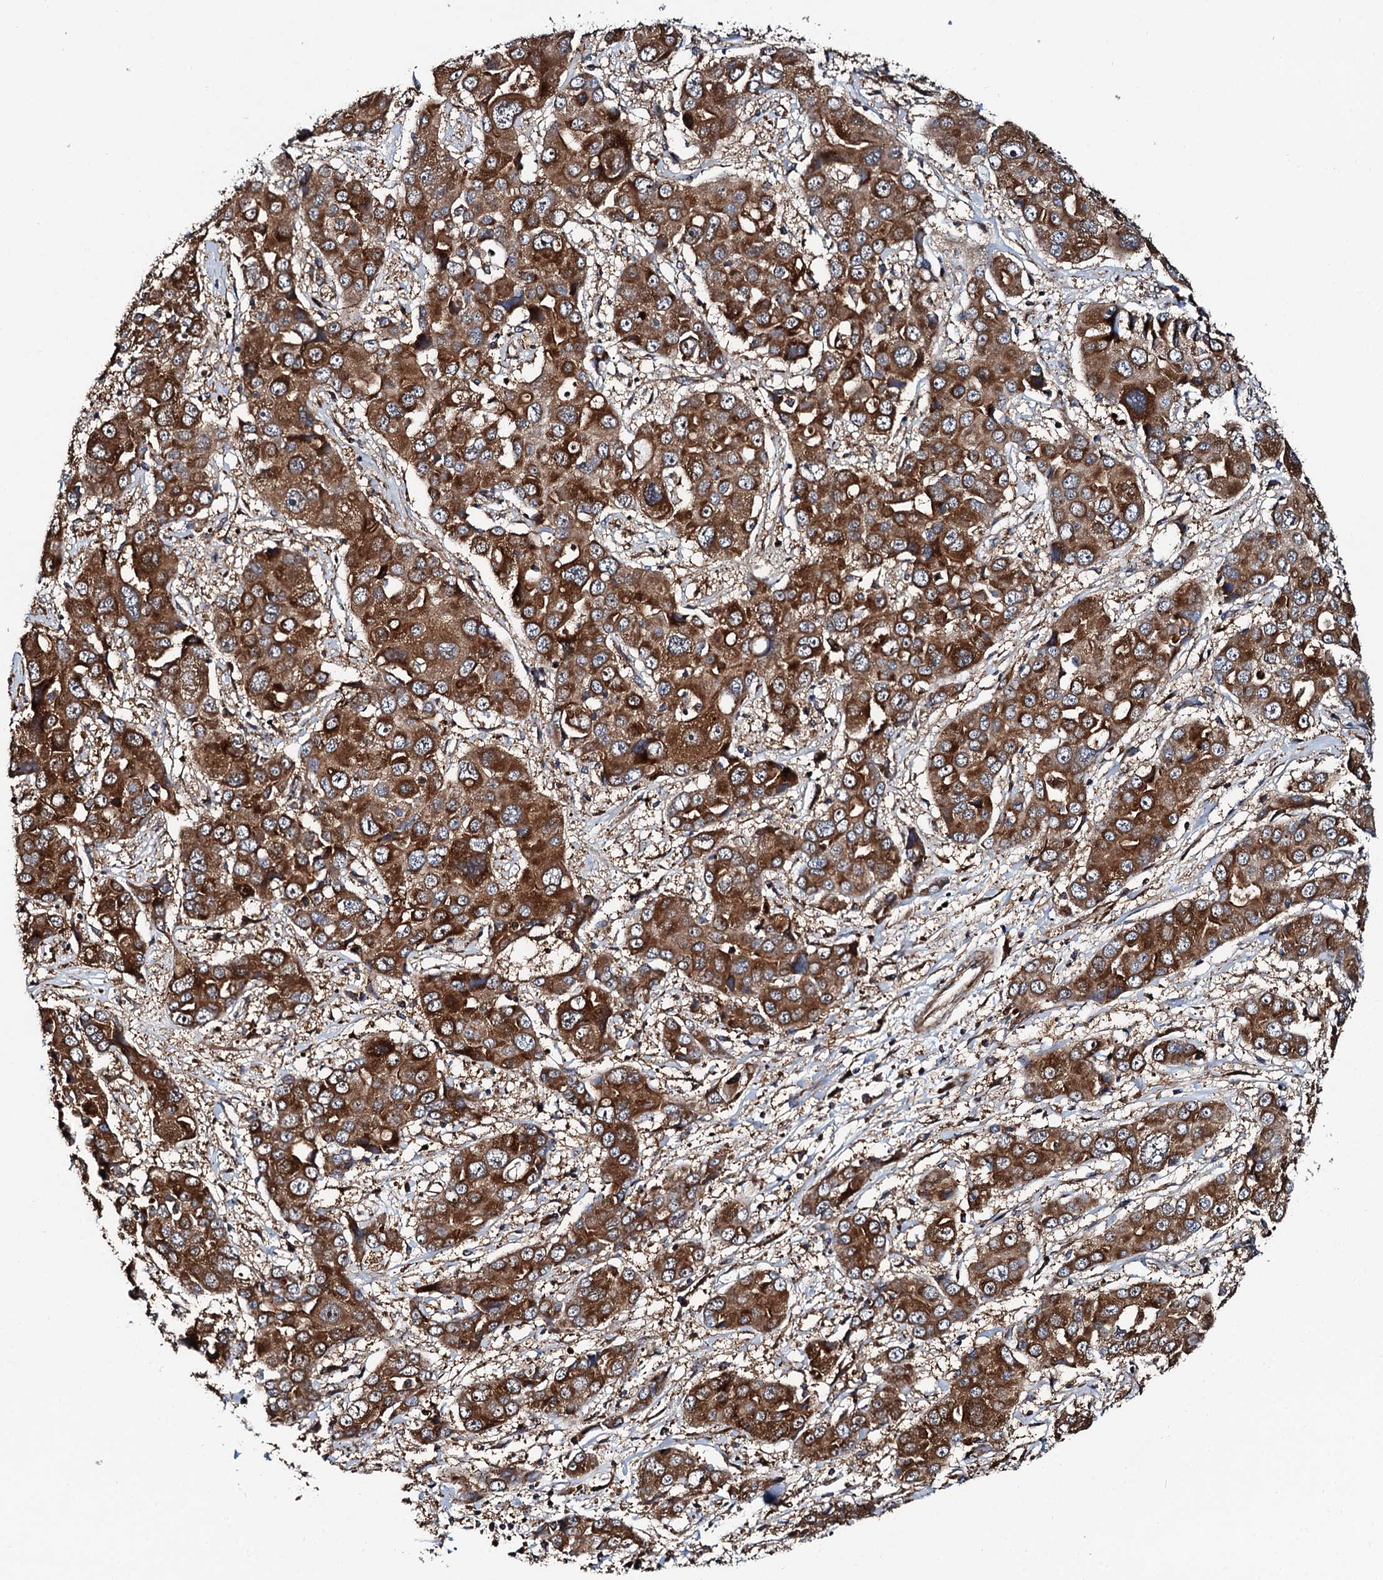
{"staining": {"intensity": "strong", "quantity": ">75%", "location": "cytoplasmic/membranous"}, "tissue": "liver cancer", "cell_type": "Tumor cells", "image_type": "cancer", "snomed": [{"axis": "morphology", "description": "Cholangiocarcinoma"}, {"axis": "topography", "description": "Liver"}], "caption": "This is a histology image of immunohistochemistry (IHC) staining of liver cancer (cholangiocarcinoma), which shows strong positivity in the cytoplasmic/membranous of tumor cells.", "gene": "NEK1", "patient": {"sex": "male", "age": 67}}